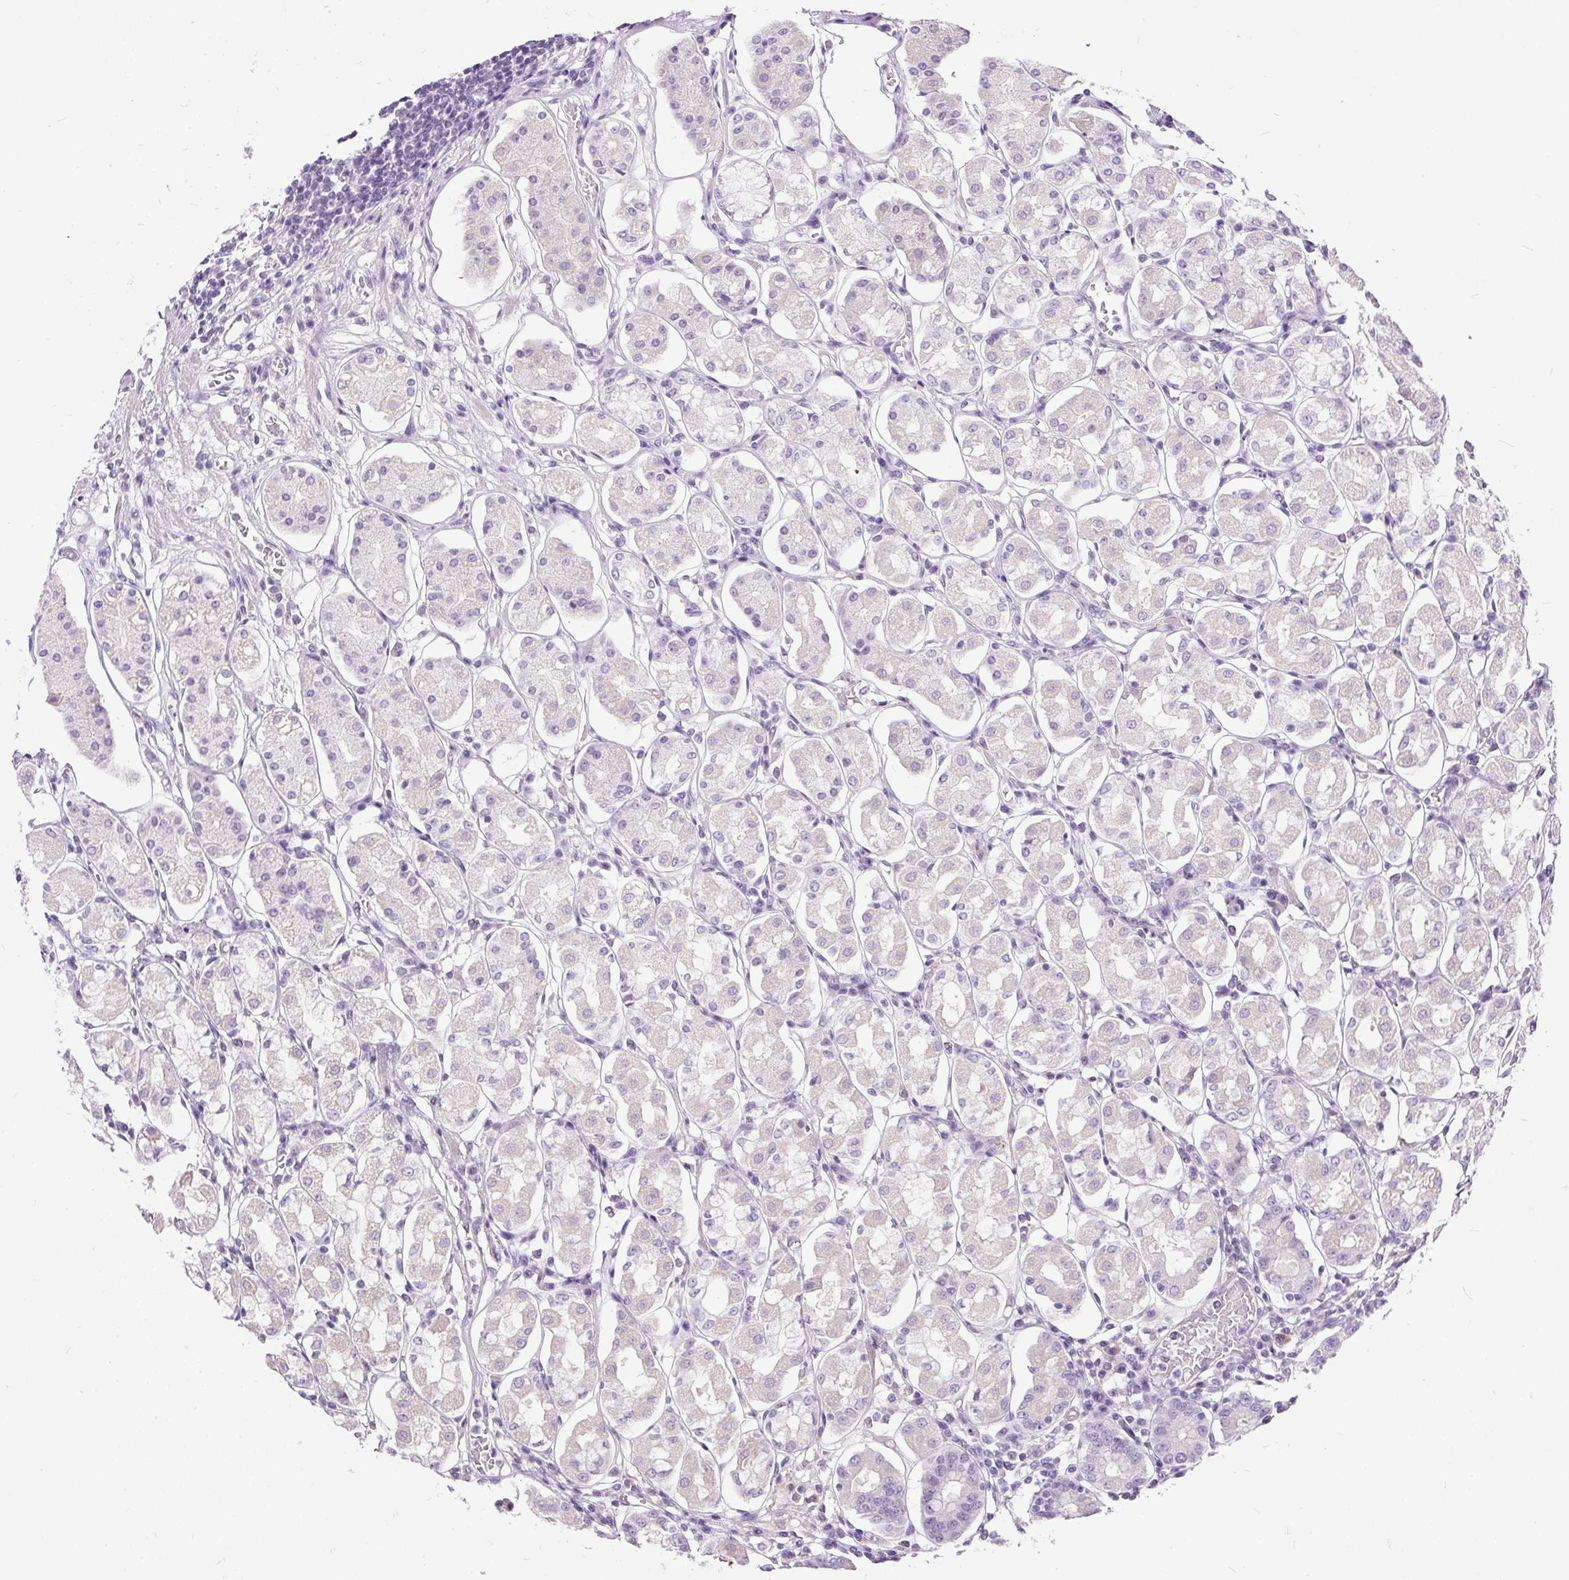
{"staining": {"intensity": "weak", "quantity": "<25%", "location": "nuclear"}, "tissue": "stomach", "cell_type": "Glandular cells", "image_type": "normal", "snomed": [{"axis": "morphology", "description": "Normal tissue, NOS"}, {"axis": "topography", "description": "Stomach, lower"}], "caption": "A photomicrograph of human stomach is negative for staining in glandular cells. (DAB (3,3'-diaminobenzidine) immunohistochemistry with hematoxylin counter stain).", "gene": "KRTAP20", "patient": {"sex": "female", "age": 56}}